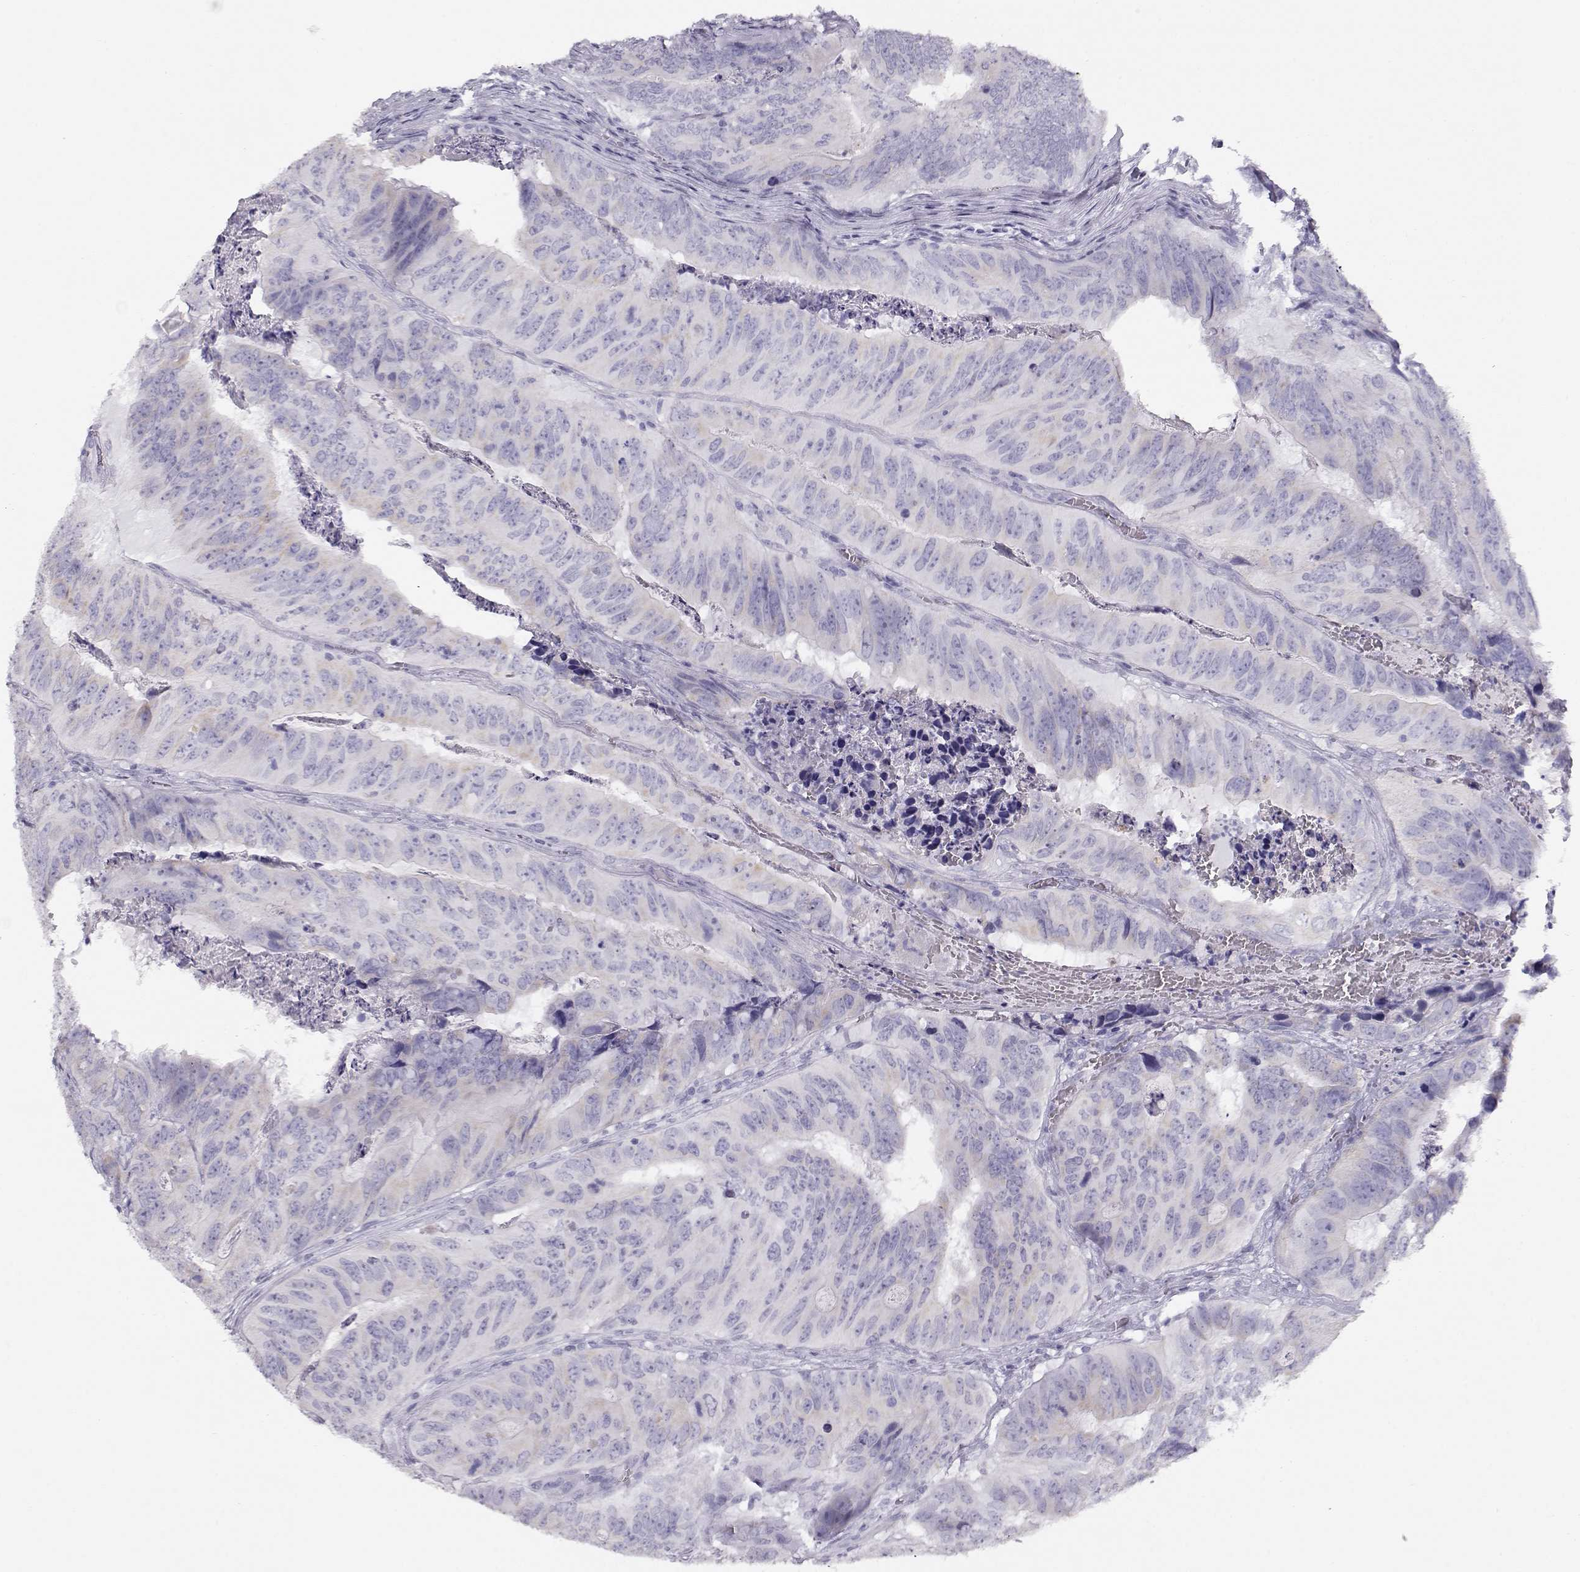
{"staining": {"intensity": "negative", "quantity": "none", "location": "none"}, "tissue": "colorectal cancer", "cell_type": "Tumor cells", "image_type": "cancer", "snomed": [{"axis": "morphology", "description": "Adenocarcinoma, NOS"}, {"axis": "topography", "description": "Colon"}], "caption": "This is a histopathology image of IHC staining of colorectal adenocarcinoma, which shows no expression in tumor cells.", "gene": "MAGEC1", "patient": {"sex": "male", "age": 79}}